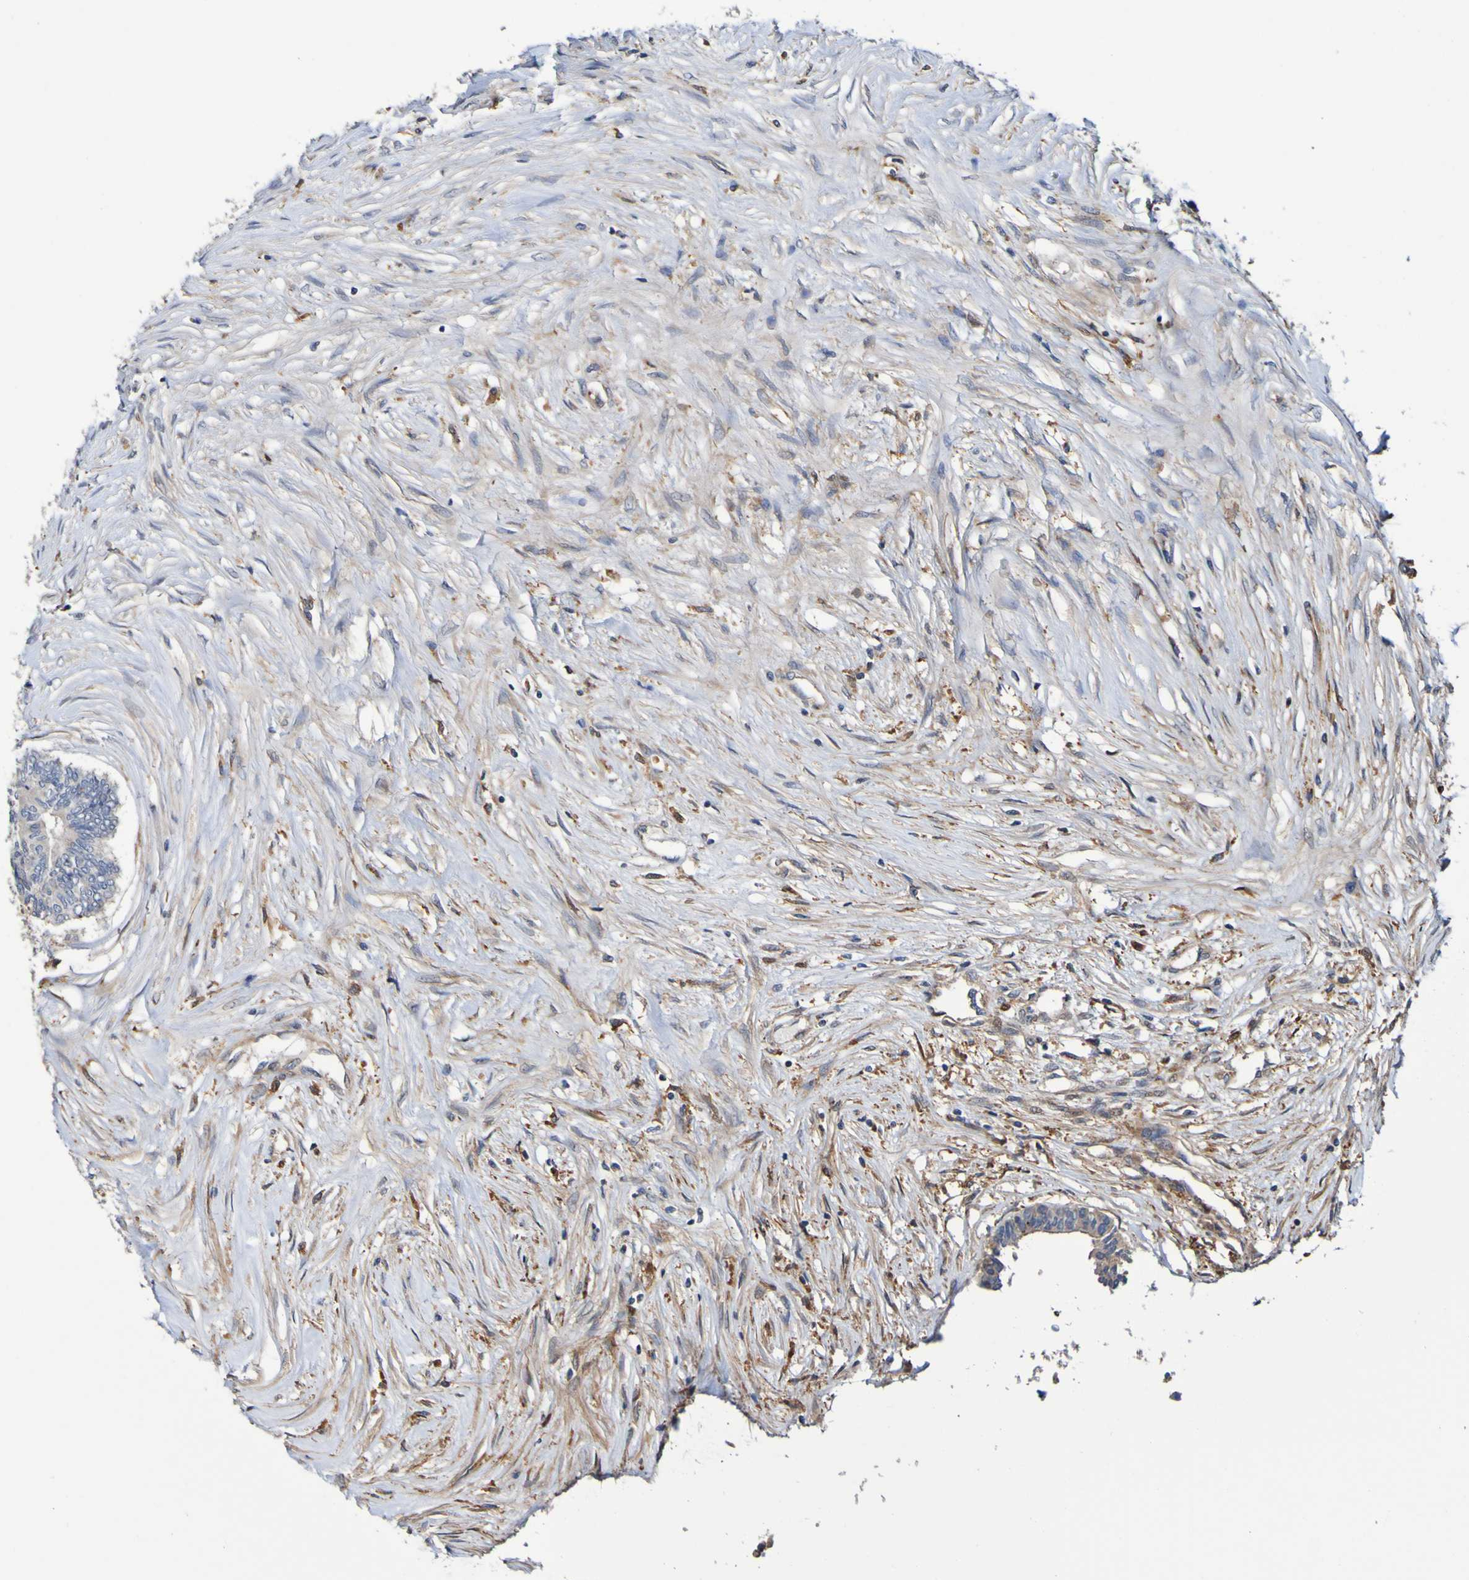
{"staining": {"intensity": "weak", "quantity": ">75%", "location": "cytoplasmic/membranous"}, "tissue": "colorectal cancer", "cell_type": "Tumor cells", "image_type": "cancer", "snomed": [{"axis": "morphology", "description": "Adenocarcinoma, NOS"}, {"axis": "topography", "description": "Rectum"}], "caption": "Immunohistochemical staining of human adenocarcinoma (colorectal) displays low levels of weak cytoplasmic/membranous protein positivity in about >75% of tumor cells.", "gene": "METAP2", "patient": {"sex": "male", "age": 63}}